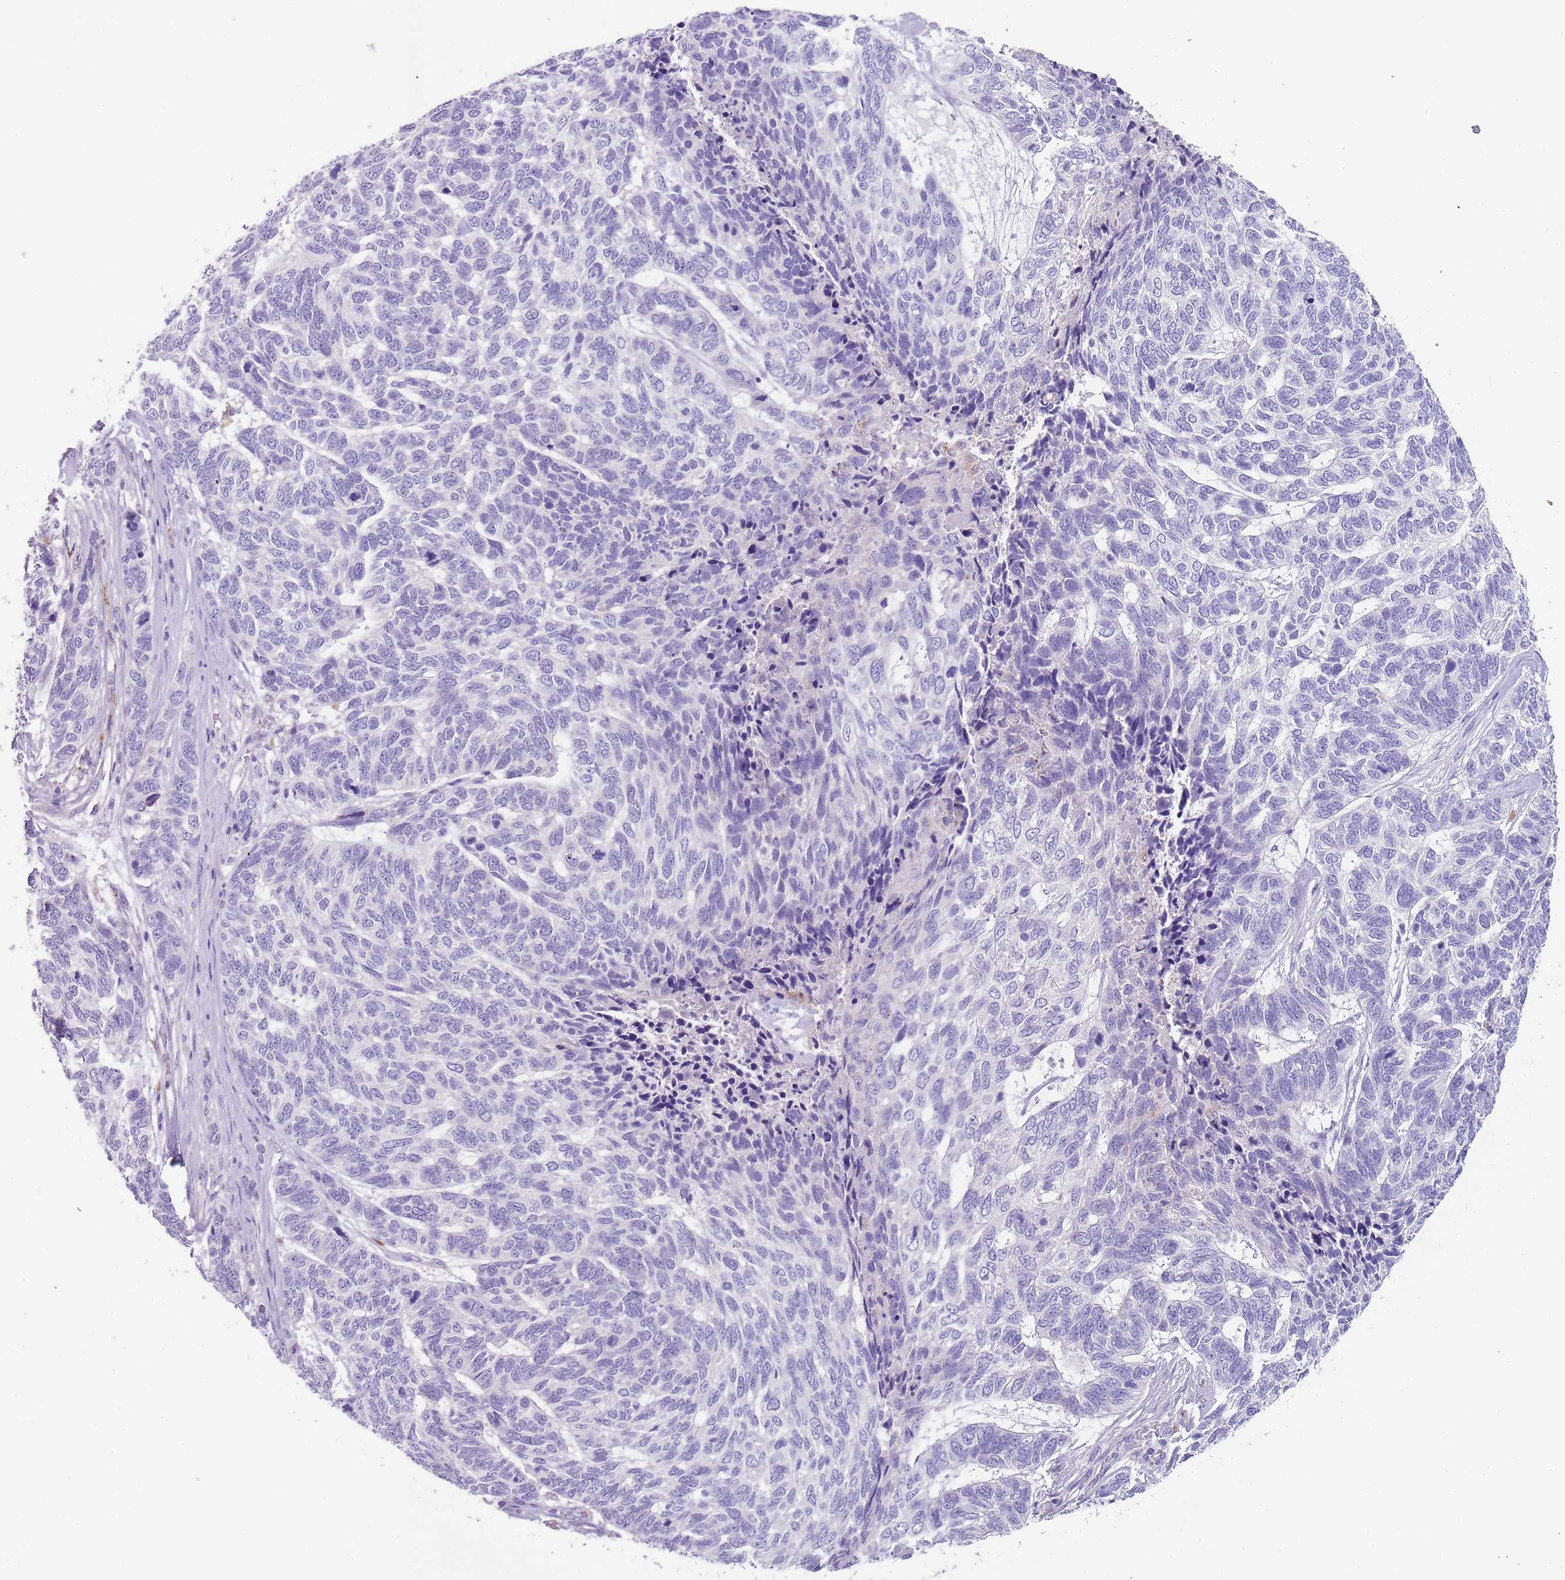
{"staining": {"intensity": "negative", "quantity": "none", "location": "none"}, "tissue": "skin cancer", "cell_type": "Tumor cells", "image_type": "cancer", "snomed": [{"axis": "morphology", "description": "Basal cell carcinoma"}, {"axis": "topography", "description": "Skin"}], "caption": "Tumor cells show no significant protein expression in skin cancer. (IHC, brightfield microscopy, high magnification).", "gene": "LRRN3", "patient": {"sex": "female", "age": 65}}